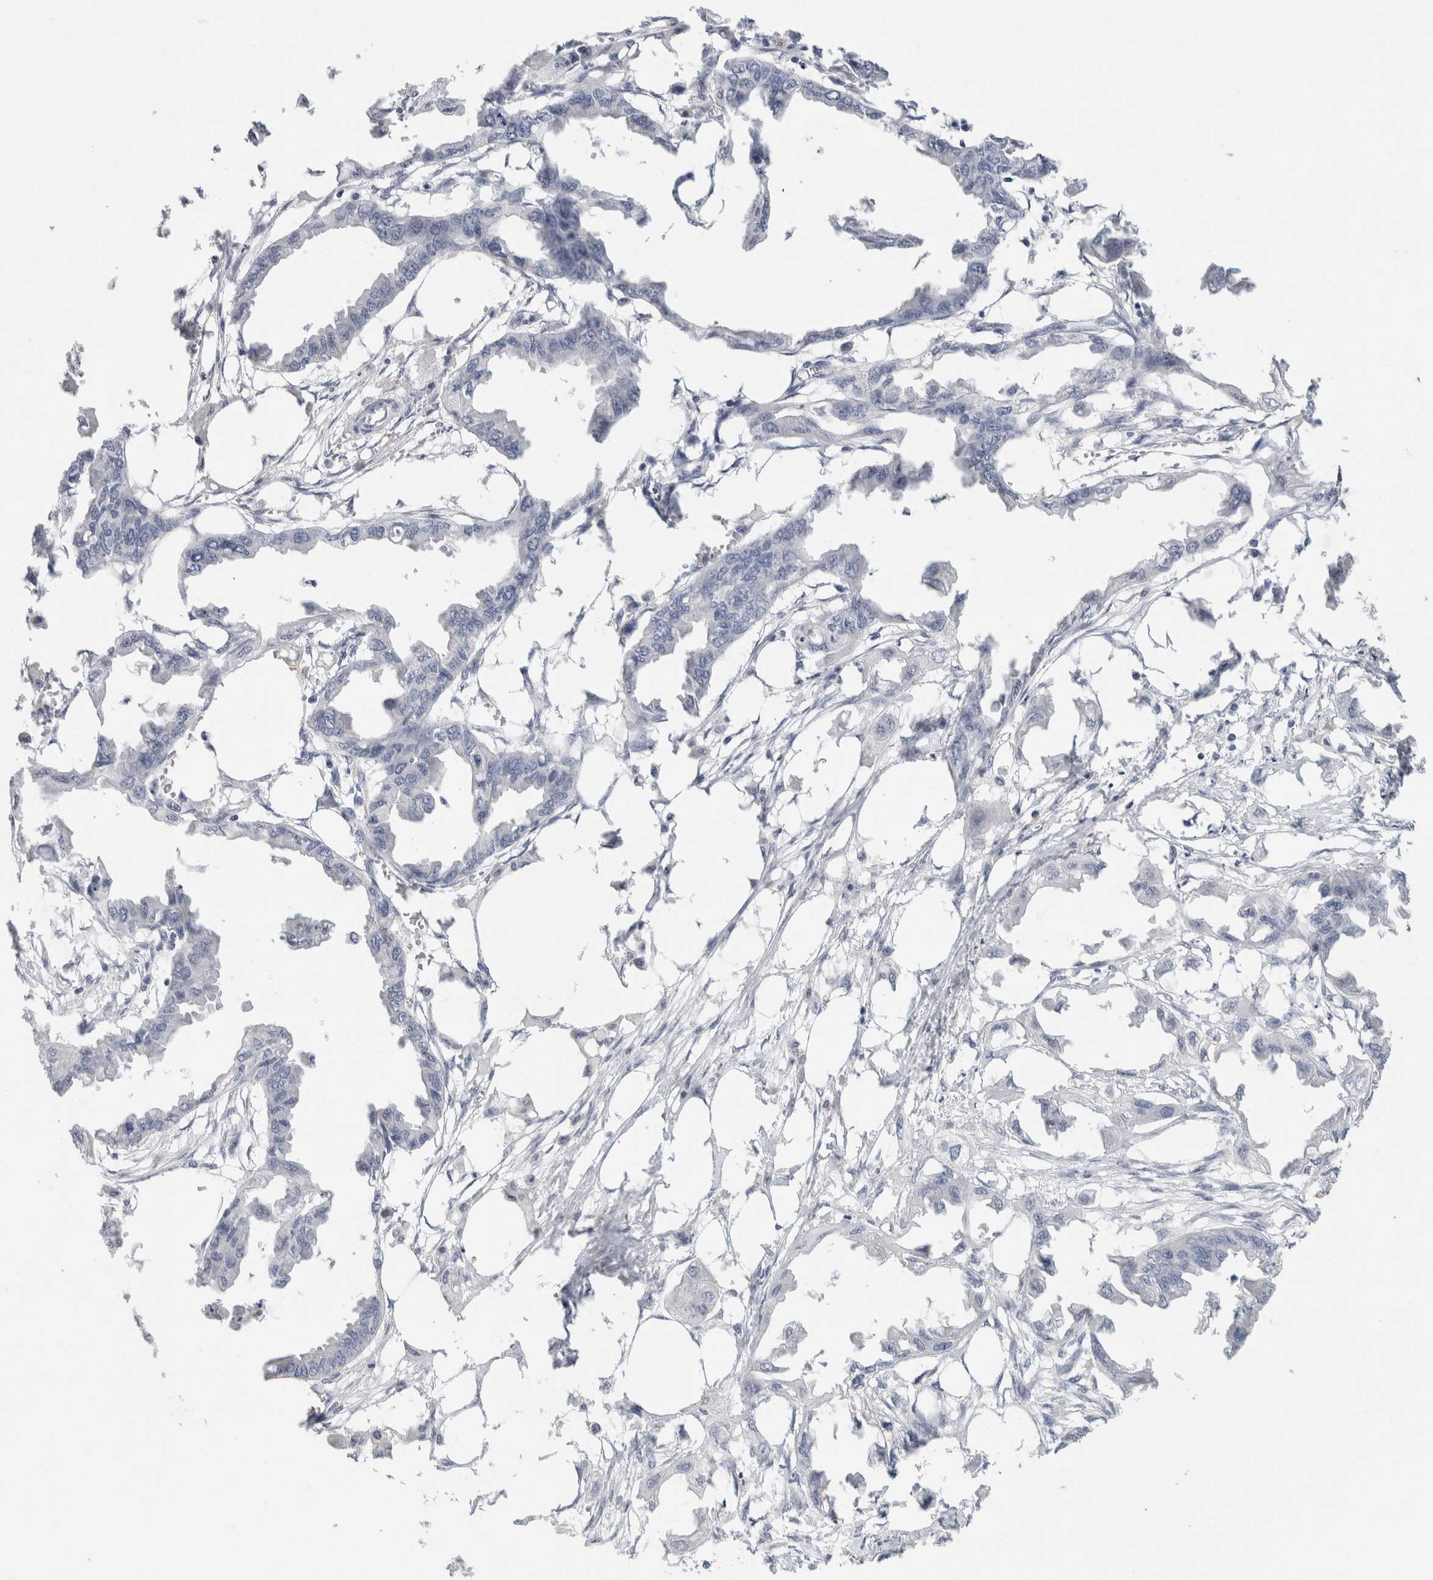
{"staining": {"intensity": "negative", "quantity": "none", "location": "none"}, "tissue": "endometrial cancer", "cell_type": "Tumor cells", "image_type": "cancer", "snomed": [{"axis": "morphology", "description": "Adenocarcinoma, NOS"}, {"axis": "morphology", "description": "Adenocarcinoma, metastatic, NOS"}, {"axis": "topography", "description": "Adipose tissue"}, {"axis": "topography", "description": "Endometrium"}], "caption": "DAB immunohistochemical staining of human endometrial metastatic adenocarcinoma displays no significant positivity in tumor cells.", "gene": "BCAN", "patient": {"sex": "female", "age": 67}}